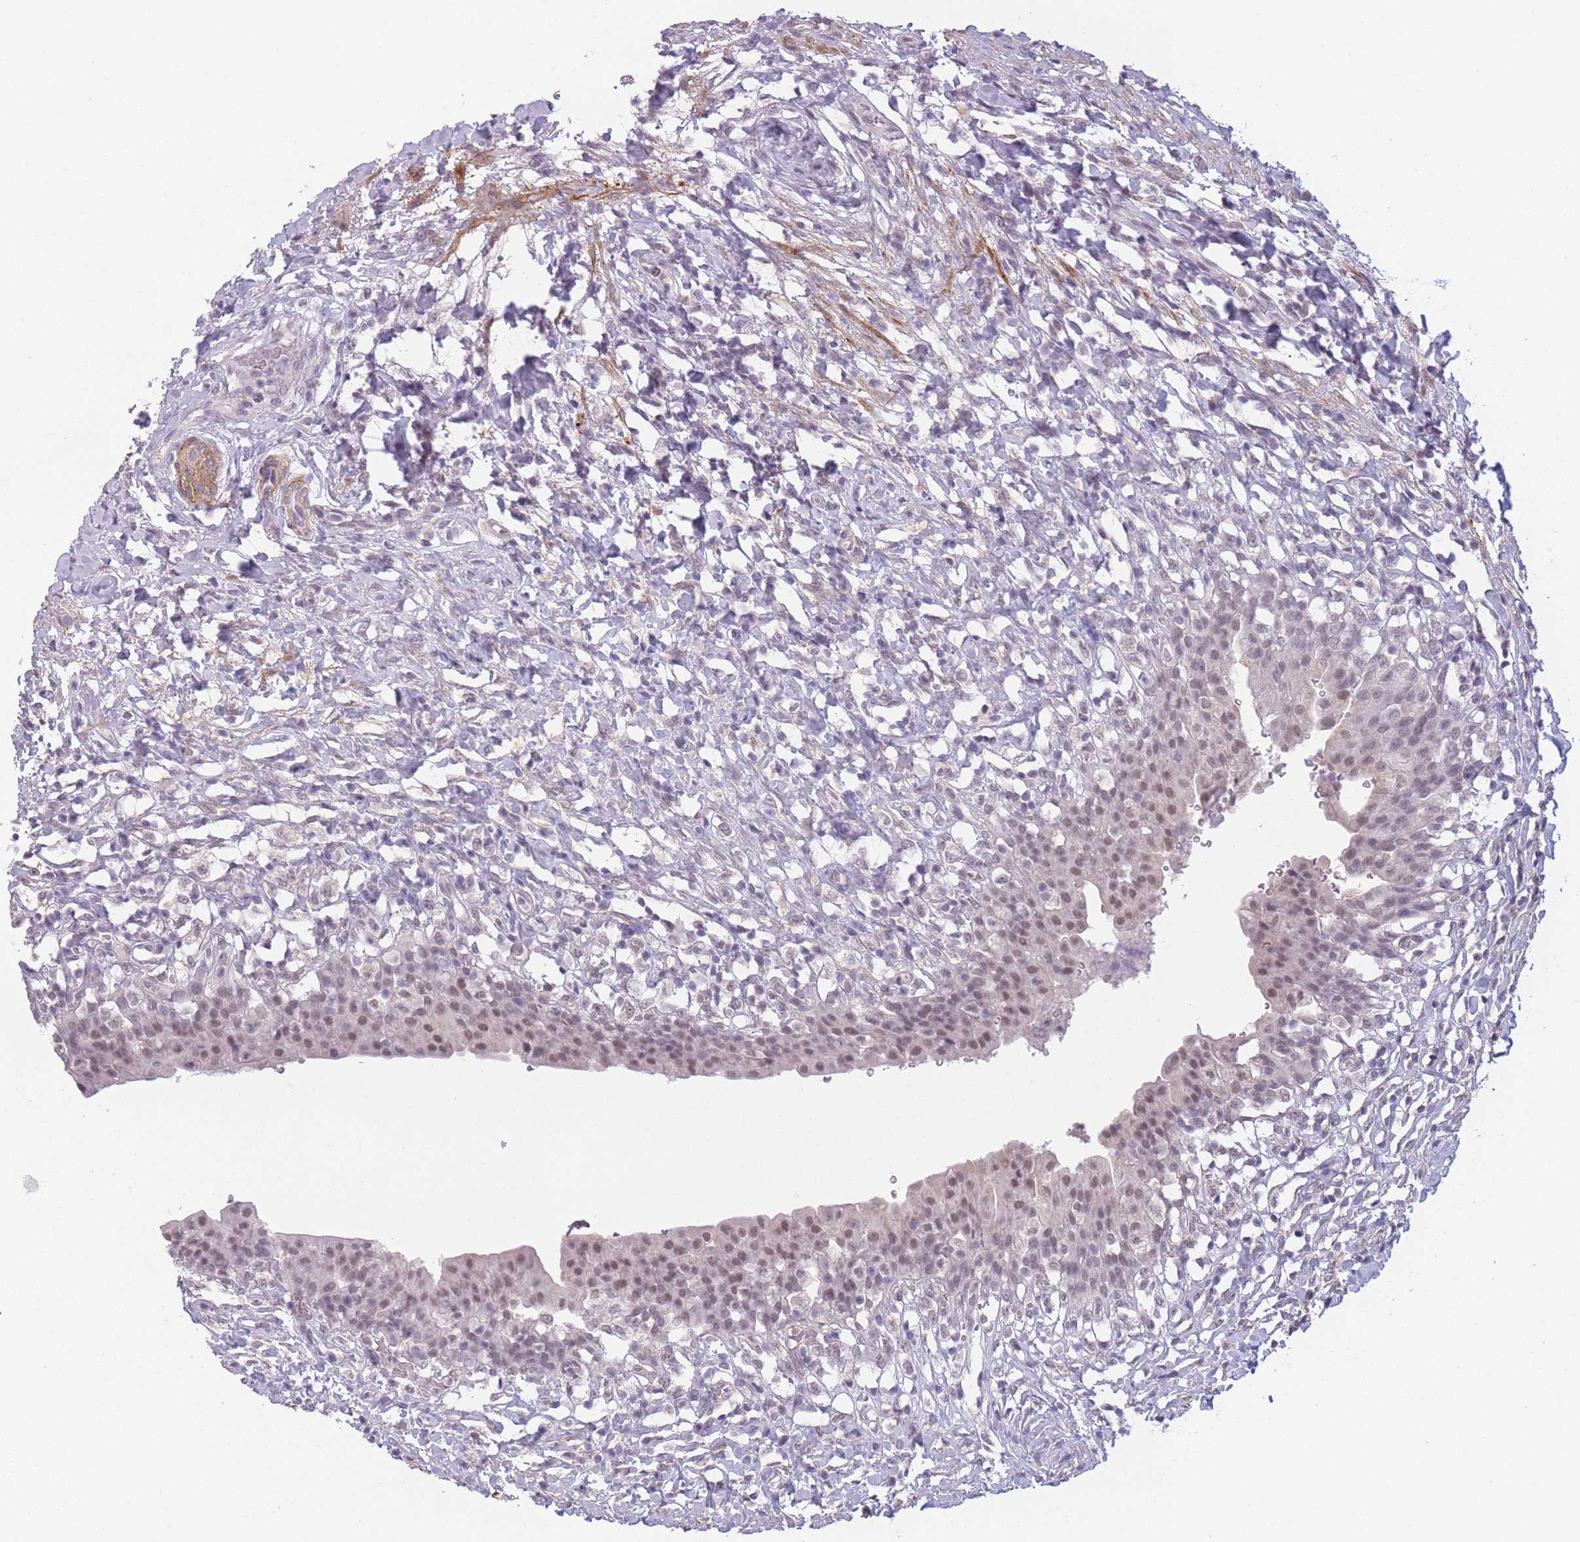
{"staining": {"intensity": "moderate", "quantity": ">75%", "location": "nuclear"}, "tissue": "urinary bladder", "cell_type": "Urothelial cells", "image_type": "normal", "snomed": [{"axis": "morphology", "description": "Normal tissue, NOS"}, {"axis": "morphology", "description": "Inflammation, NOS"}, {"axis": "topography", "description": "Urinary bladder"}], "caption": "About >75% of urothelial cells in benign urinary bladder reveal moderate nuclear protein staining as visualized by brown immunohistochemical staining.", "gene": "SIN3B", "patient": {"sex": "male", "age": 64}}